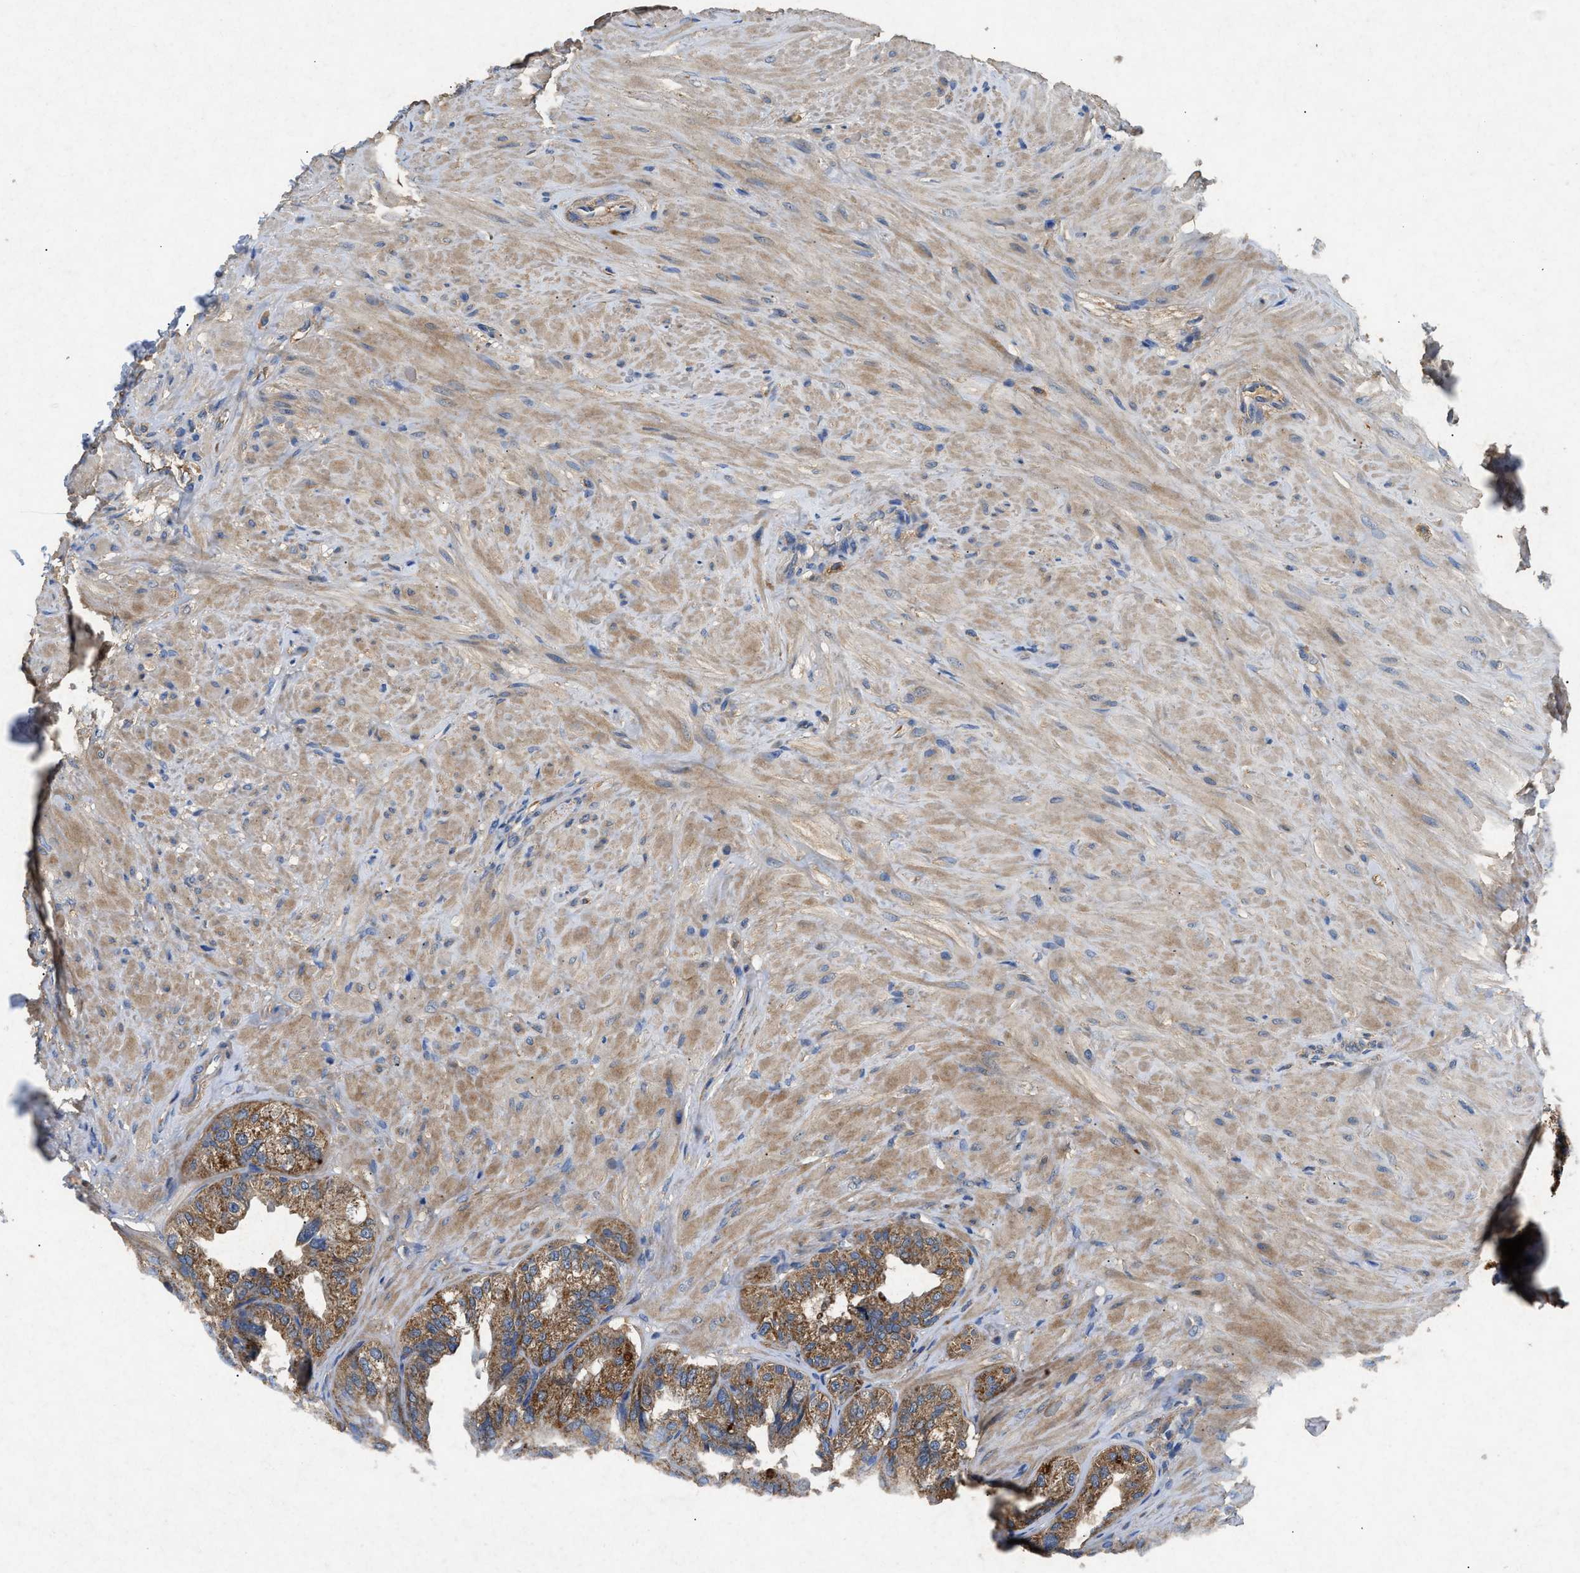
{"staining": {"intensity": "moderate", "quantity": ">75%", "location": "cytoplasmic/membranous"}, "tissue": "seminal vesicle", "cell_type": "Glandular cells", "image_type": "normal", "snomed": [{"axis": "morphology", "description": "Normal tissue, NOS"}, {"axis": "topography", "description": "Seminal veicle"}], "caption": "IHC staining of unremarkable seminal vesicle, which shows medium levels of moderate cytoplasmic/membranous positivity in approximately >75% of glandular cells indicating moderate cytoplasmic/membranous protein positivity. The staining was performed using DAB (brown) for protein detection and nuclei were counterstained in hematoxylin (blue).", "gene": "CDK15", "patient": {"sex": "male", "age": 68}}